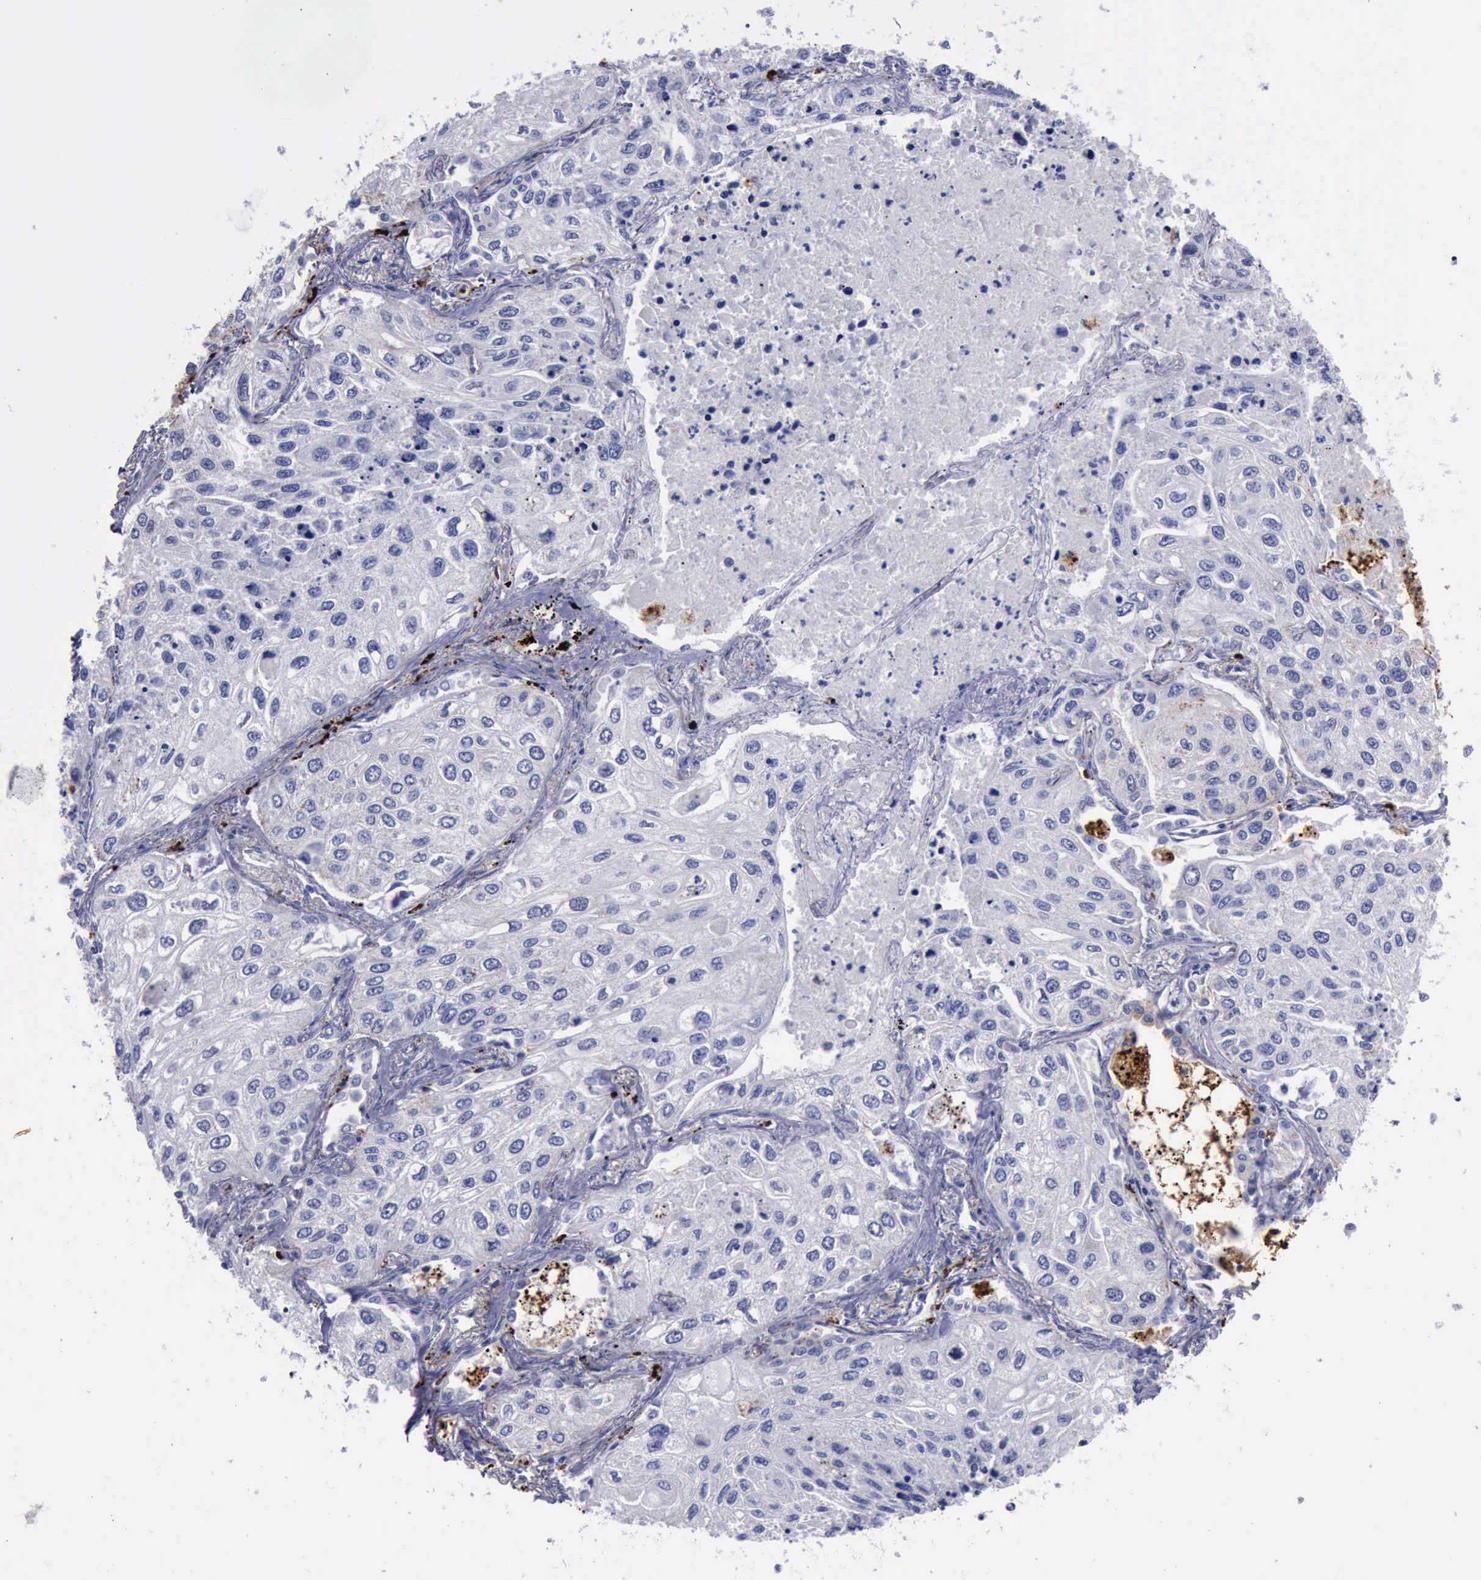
{"staining": {"intensity": "weak", "quantity": "<25%", "location": "cytoplasmic/membranous"}, "tissue": "lung cancer", "cell_type": "Tumor cells", "image_type": "cancer", "snomed": [{"axis": "morphology", "description": "Squamous cell carcinoma, NOS"}, {"axis": "topography", "description": "Lung"}], "caption": "Tumor cells show no significant expression in lung cancer. (Brightfield microscopy of DAB (3,3'-diaminobenzidine) immunohistochemistry (IHC) at high magnification).", "gene": "CTSD", "patient": {"sex": "male", "age": 75}}